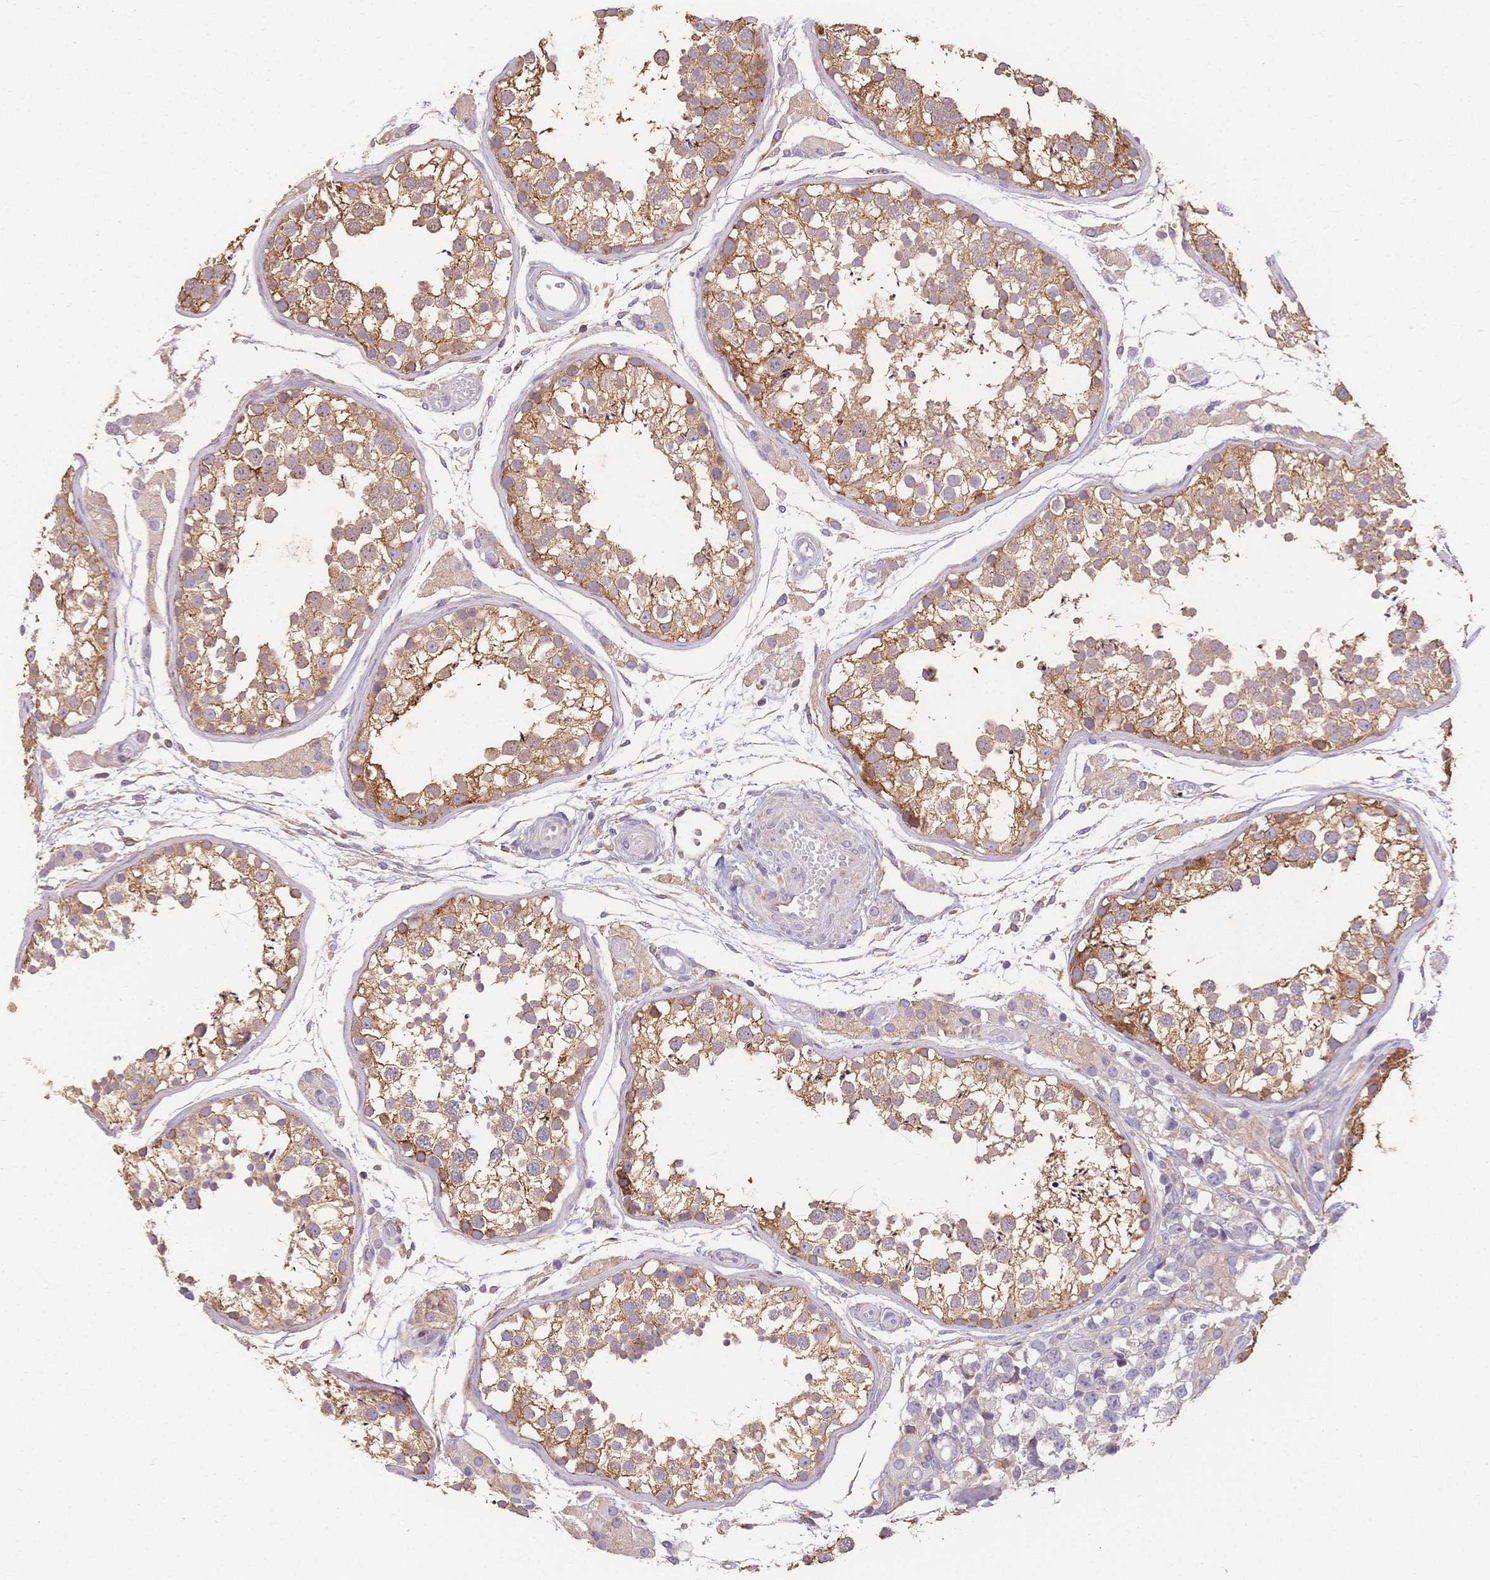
{"staining": {"intensity": "moderate", "quantity": ">75%", "location": "cytoplasmic/membranous"}, "tissue": "testis", "cell_type": "Cells in seminiferous ducts", "image_type": "normal", "snomed": [{"axis": "morphology", "description": "Normal tissue, NOS"}, {"axis": "morphology", "description": "Seminoma, NOS"}, {"axis": "topography", "description": "Testis"}], "caption": "Immunohistochemical staining of benign human testis exhibits >75% levels of moderate cytoplasmic/membranous protein expression in approximately >75% of cells in seminiferous ducts.", "gene": "HS3ST5", "patient": {"sex": "male", "age": 29}}